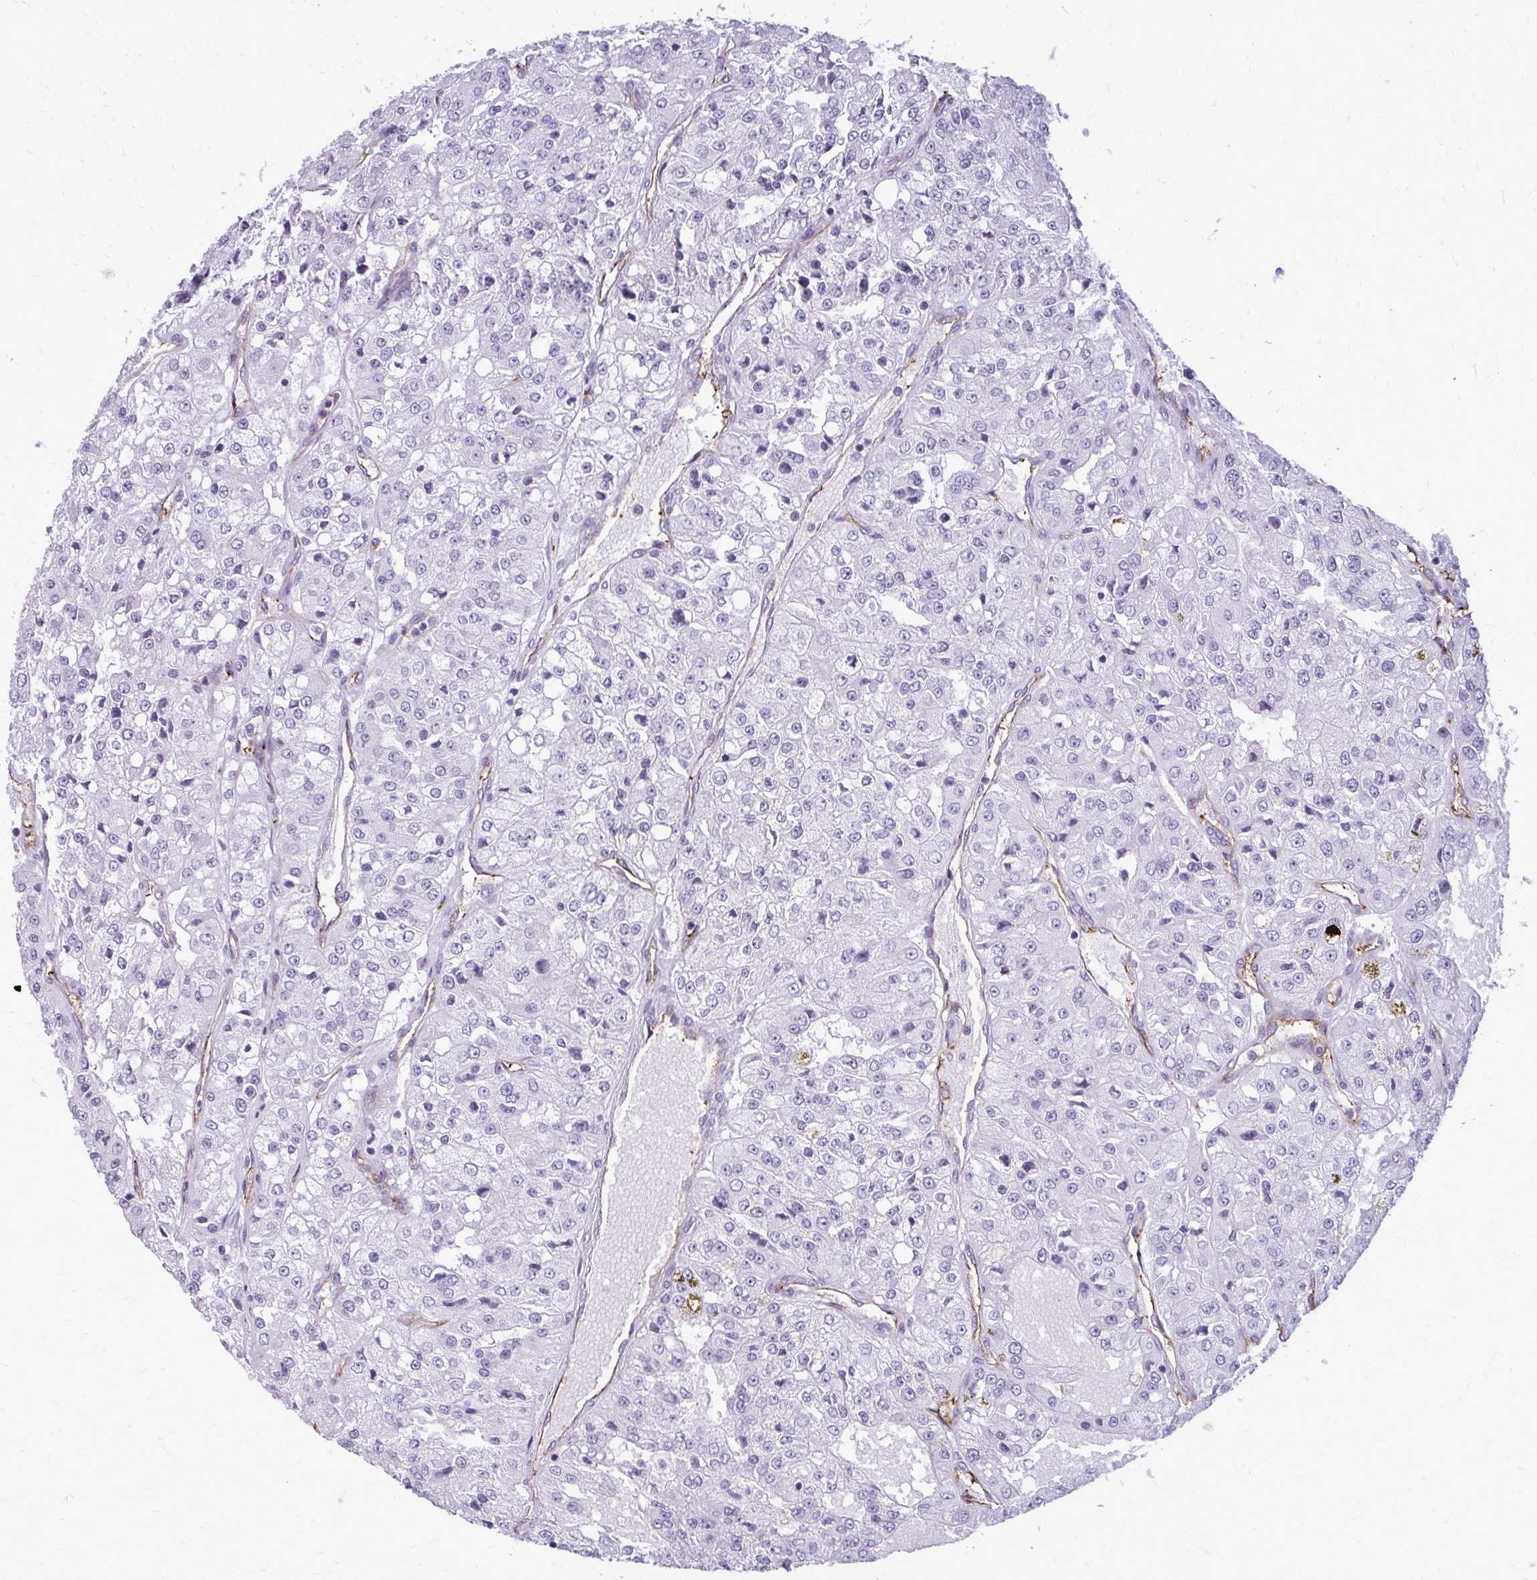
{"staining": {"intensity": "negative", "quantity": "none", "location": "none"}, "tissue": "renal cancer", "cell_type": "Tumor cells", "image_type": "cancer", "snomed": [{"axis": "morphology", "description": "Adenocarcinoma, NOS"}, {"axis": "topography", "description": "Kidney"}], "caption": "Adenocarcinoma (renal) was stained to show a protein in brown. There is no significant expression in tumor cells. (Stains: DAB (3,3'-diaminobenzidine) immunohistochemistry with hematoxylin counter stain, Microscopy: brightfield microscopy at high magnification).", "gene": "CASQ2", "patient": {"sex": "female", "age": 63}}